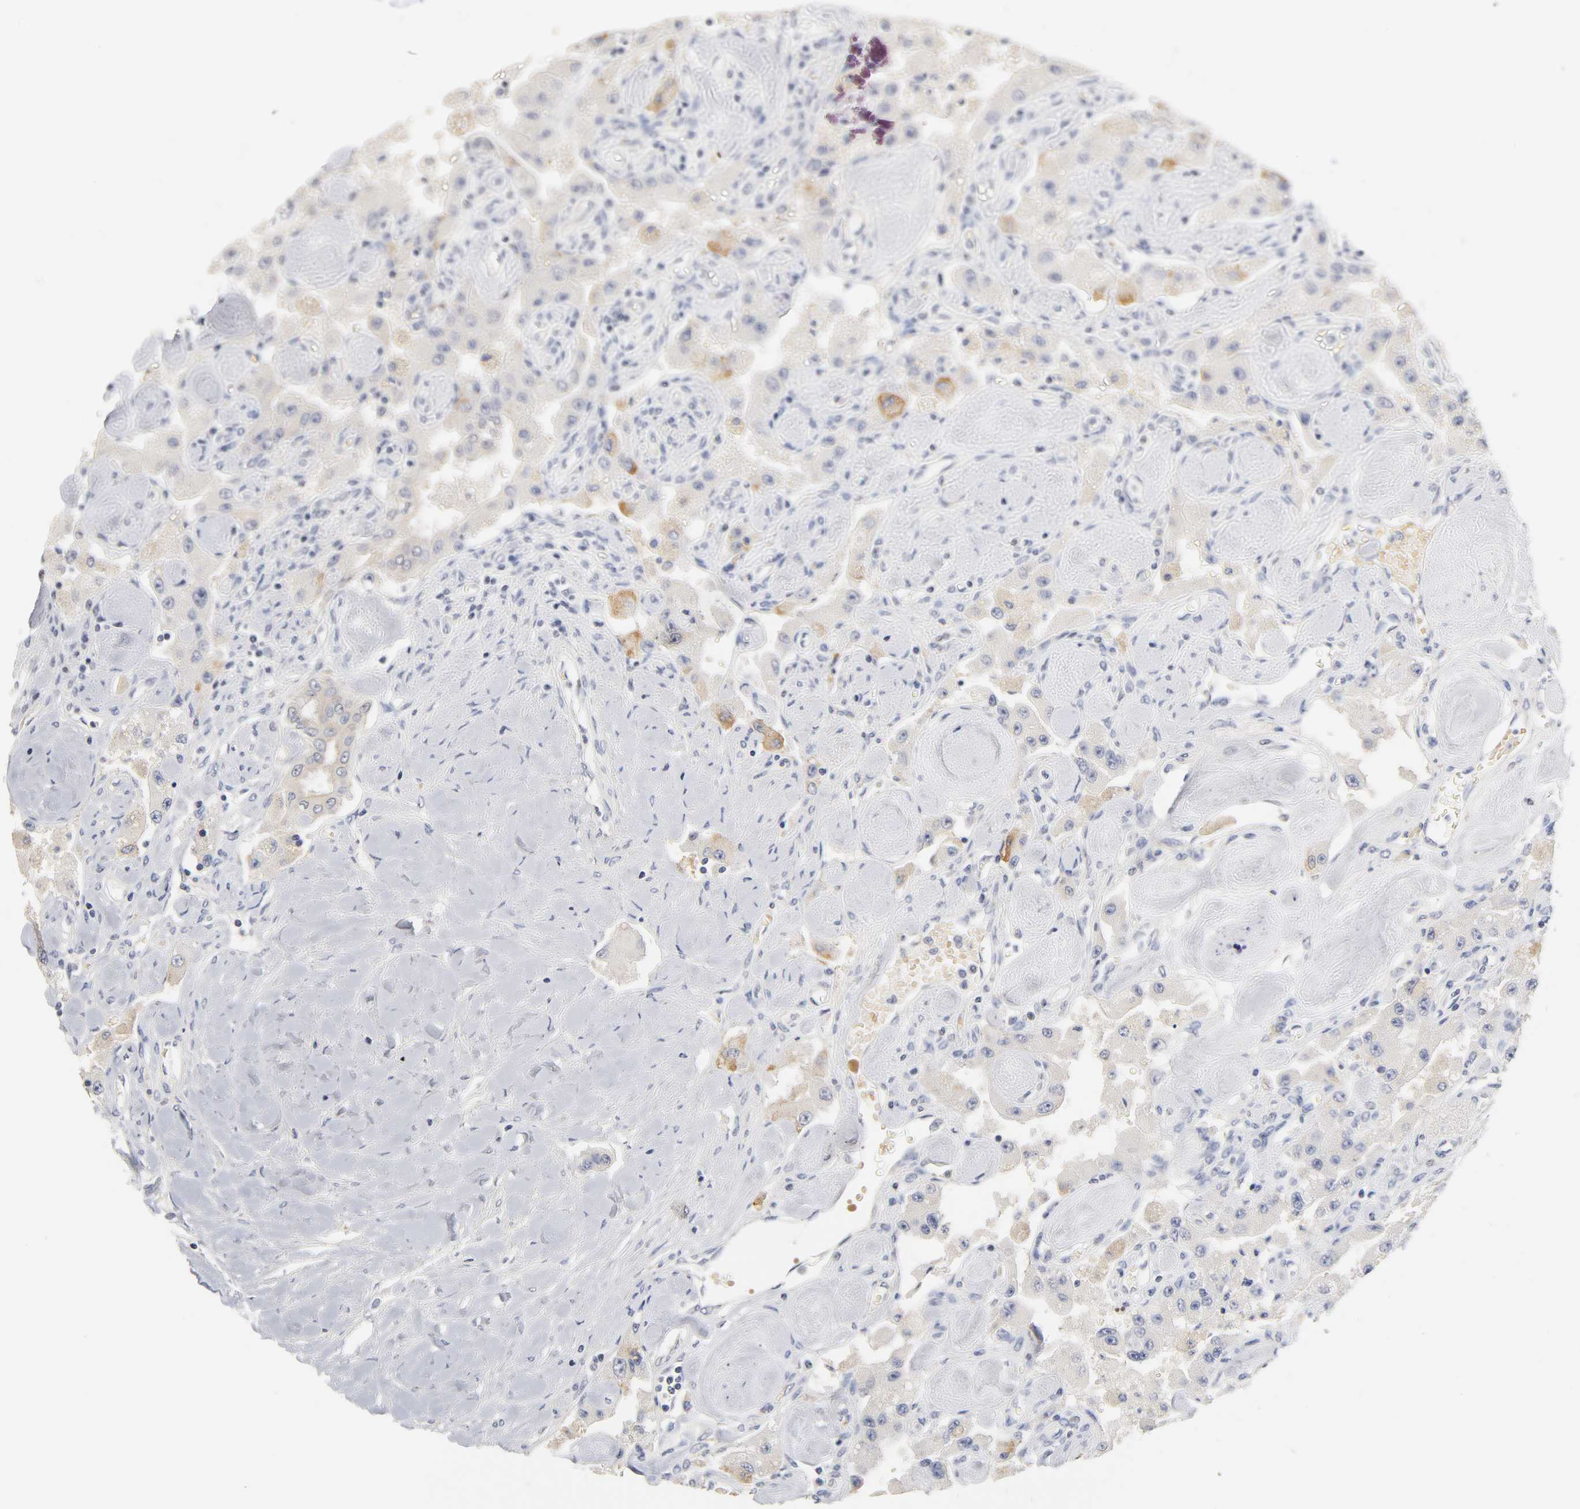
{"staining": {"intensity": "moderate", "quantity": "<25%", "location": "cytoplasmic/membranous"}, "tissue": "carcinoid", "cell_type": "Tumor cells", "image_type": "cancer", "snomed": [{"axis": "morphology", "description": "Carcinoid, malignant, NOS"}, {"axis": "topography", "description": "Pancreas"}], "caption": "Tumor cells demonstrate low levels of moderate cytoplasmic/membranous staining in about <25% of cells in human malignant carcinoid. (Stains: DAB in brown, nuclei in blue, Microscopy: brightfield microscopy at high magnification).", "gene": "OVOL1", "patient": {"sex": "male", "age": 41}}